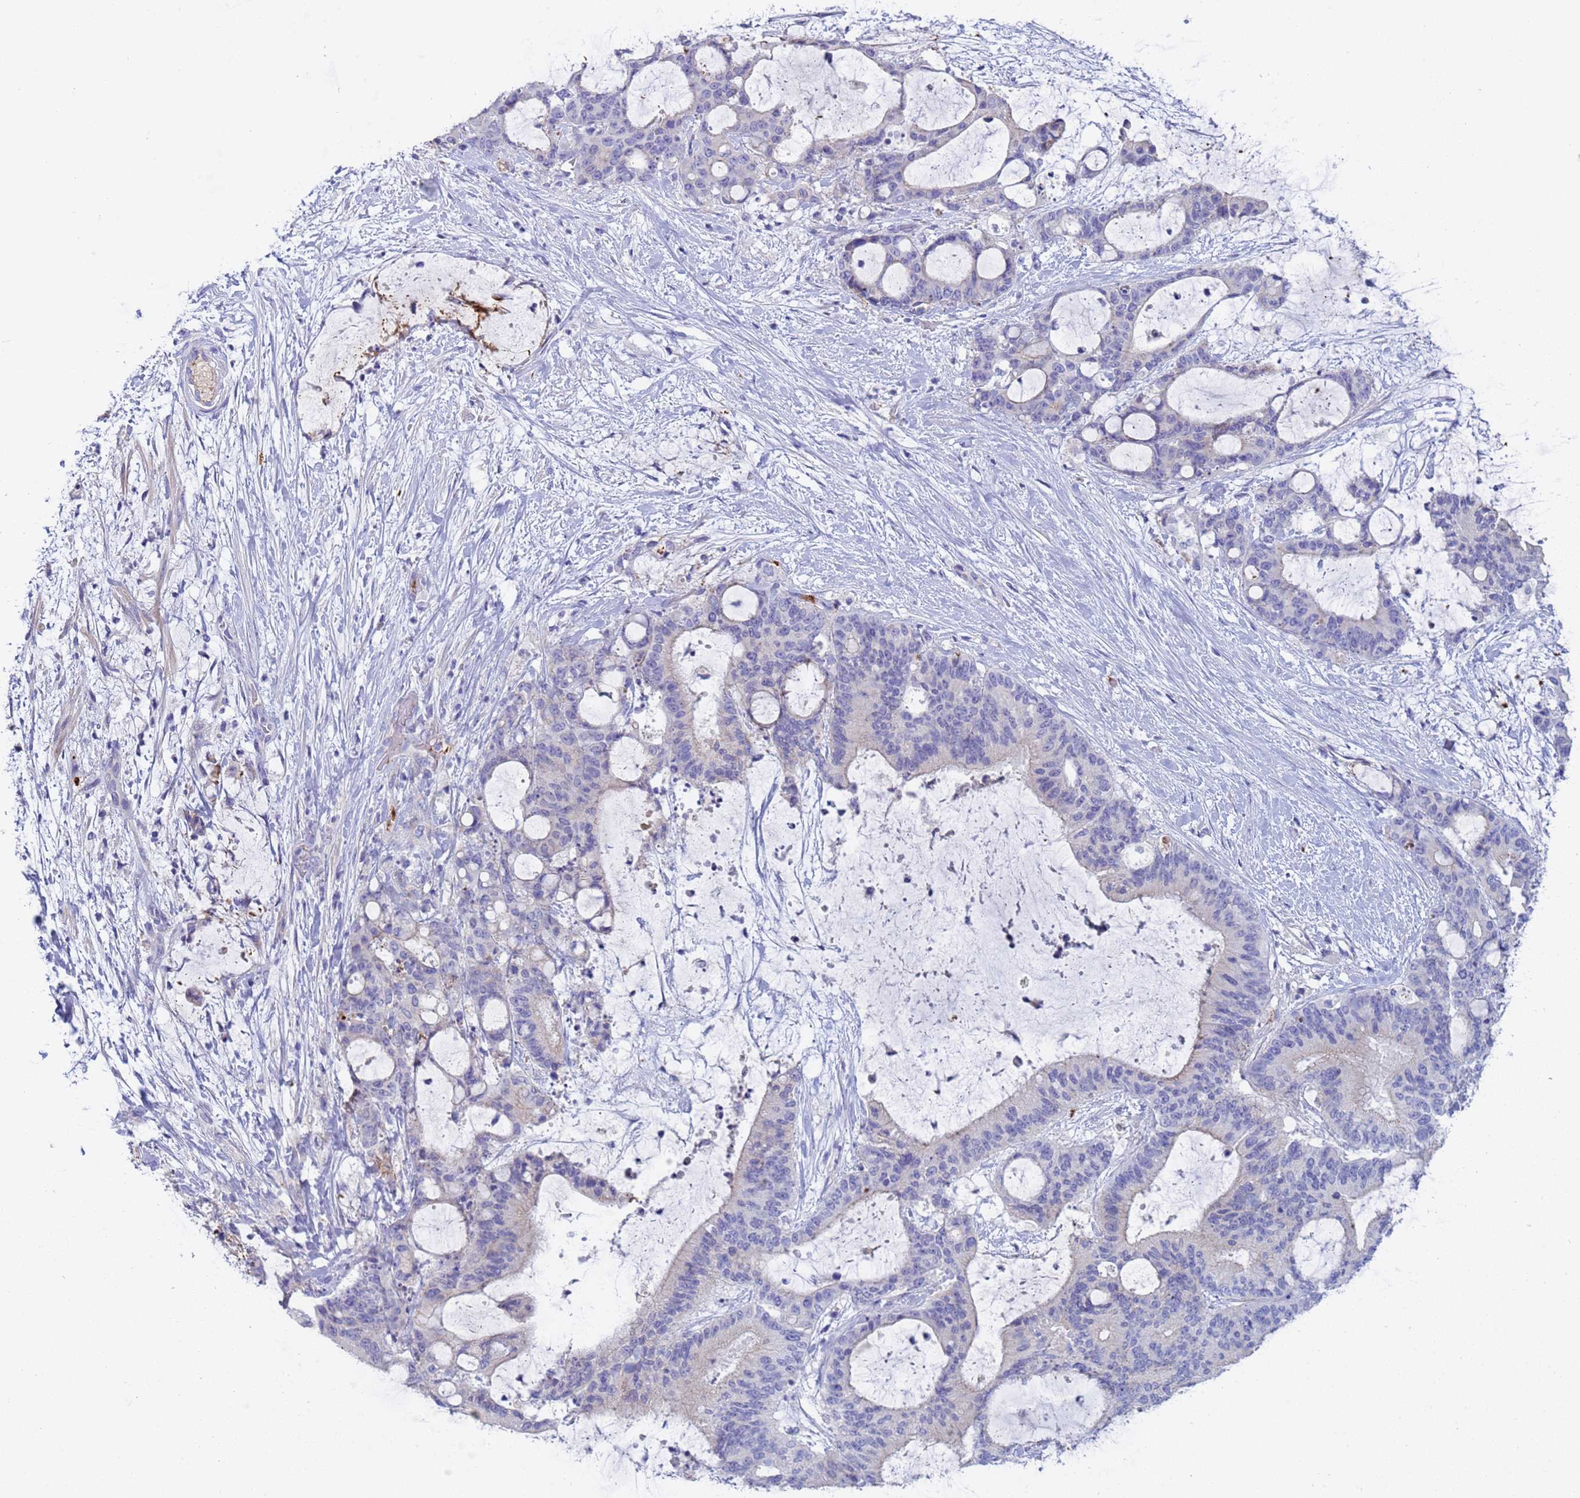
{"staining": {"intensity": "negative", "quantity": "none", "location": "none"}, "tissue": "liver cancer", "cell_type": "Tumor cells", "image_type": "cancer", "snomed": [{"axis": "morphology", "description": "Normal tissue, NOS"}, {"axis": "morphology", "description": "Cholangiocarcinoma"}, {"axis": "topography", "description": "Liver"}, {"axis": "topography", "description": "Peripheral nerve tissue"}], "caption": "A high-resolution histopathology image shows immunohistochemistry staining of liver cancer (cholangiocarcinoma), which displays no significant expression in tumor cells. (DAB (3,3'-diaminobenzidine) immunohistochemistry (IHC) with hematoxylin counter stain).", "gene": "C4orf46", "patient": {"sex": "female", "age": 73}}